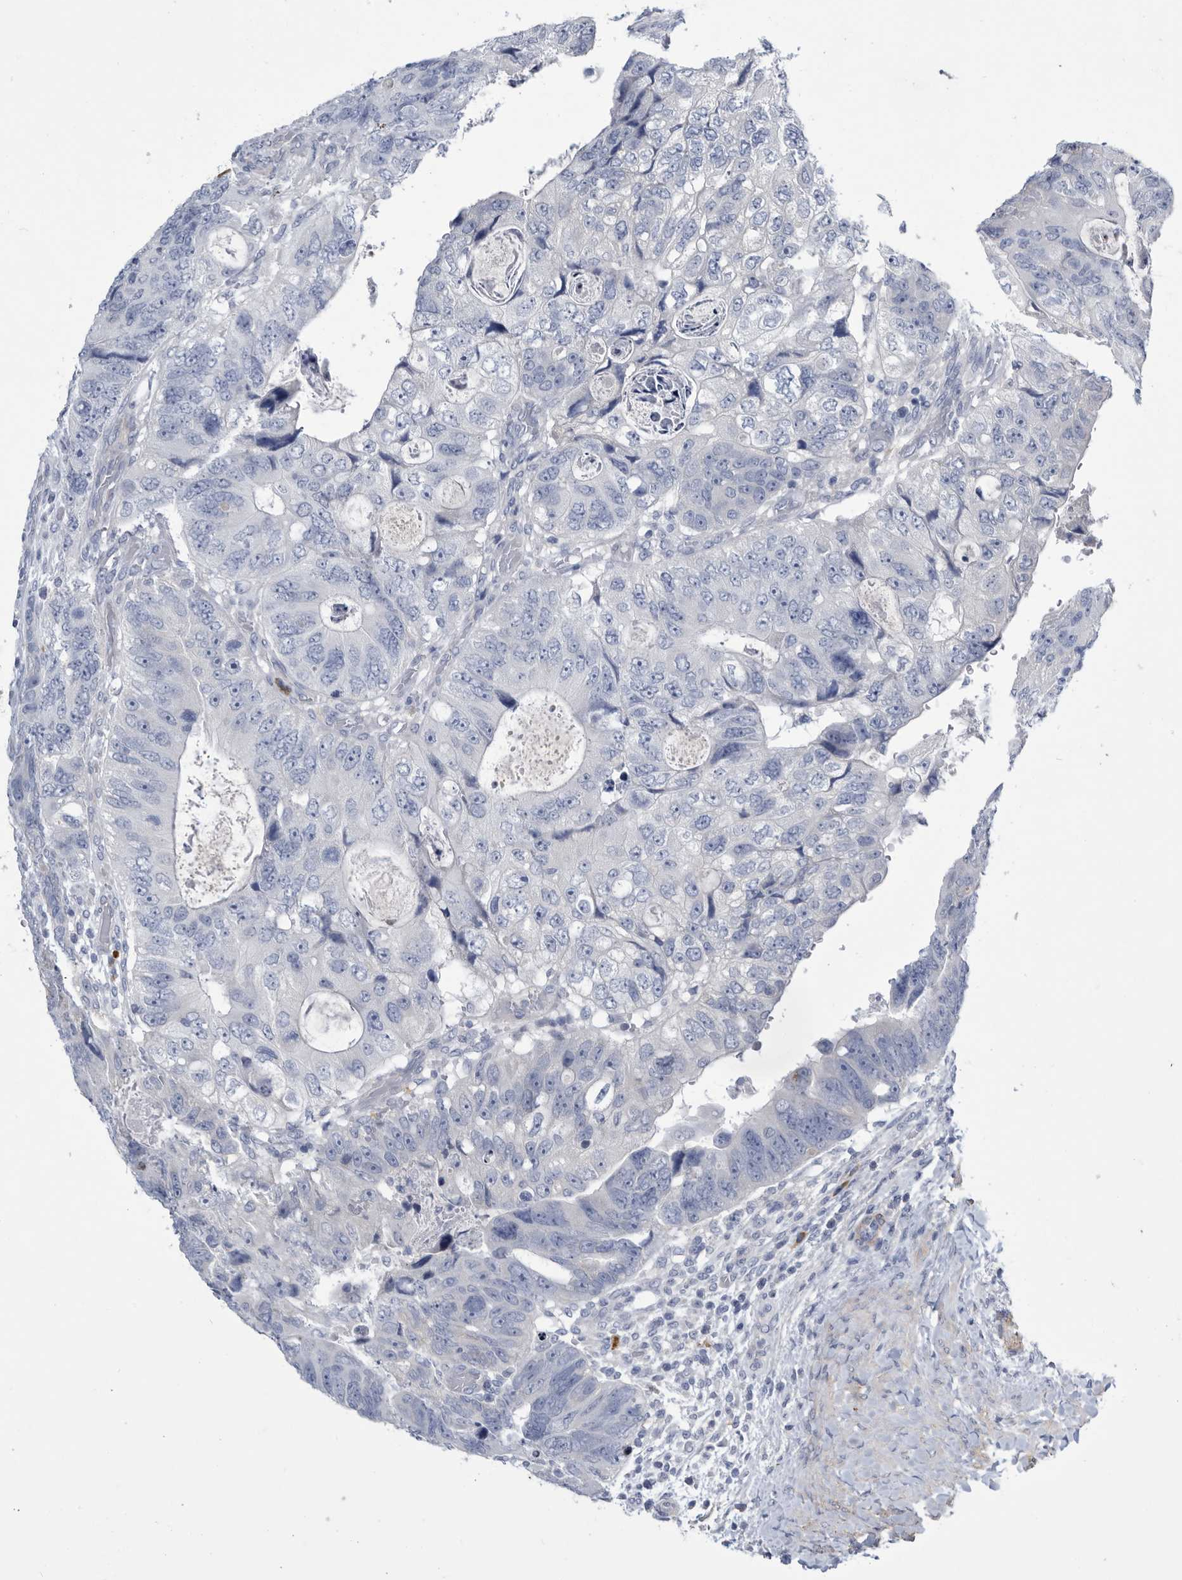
{"staining": {"intensity": "negative", "quantity": "none", "location": "none"}, "tissue": "colorectal cancer", "cell_type": "Tumor cells", "image_type": "cancer", "snomed": [{"axis": "morphology", "description": "Adenocarcinoma, NOS"}, {"axis": "topography", "description": "Rectum"}], "caption": "Immunohistochemistry (IHC) histopathology image of neoplastic tissue: human colorectal cancer (adenocarcinoma) stained with DAB (3,3'-diaminobenzidine) demonstrates no significant protein staining in tumor cells.", "gene": "BTBD6", "patient": {"sex": "male", "age": 59}}